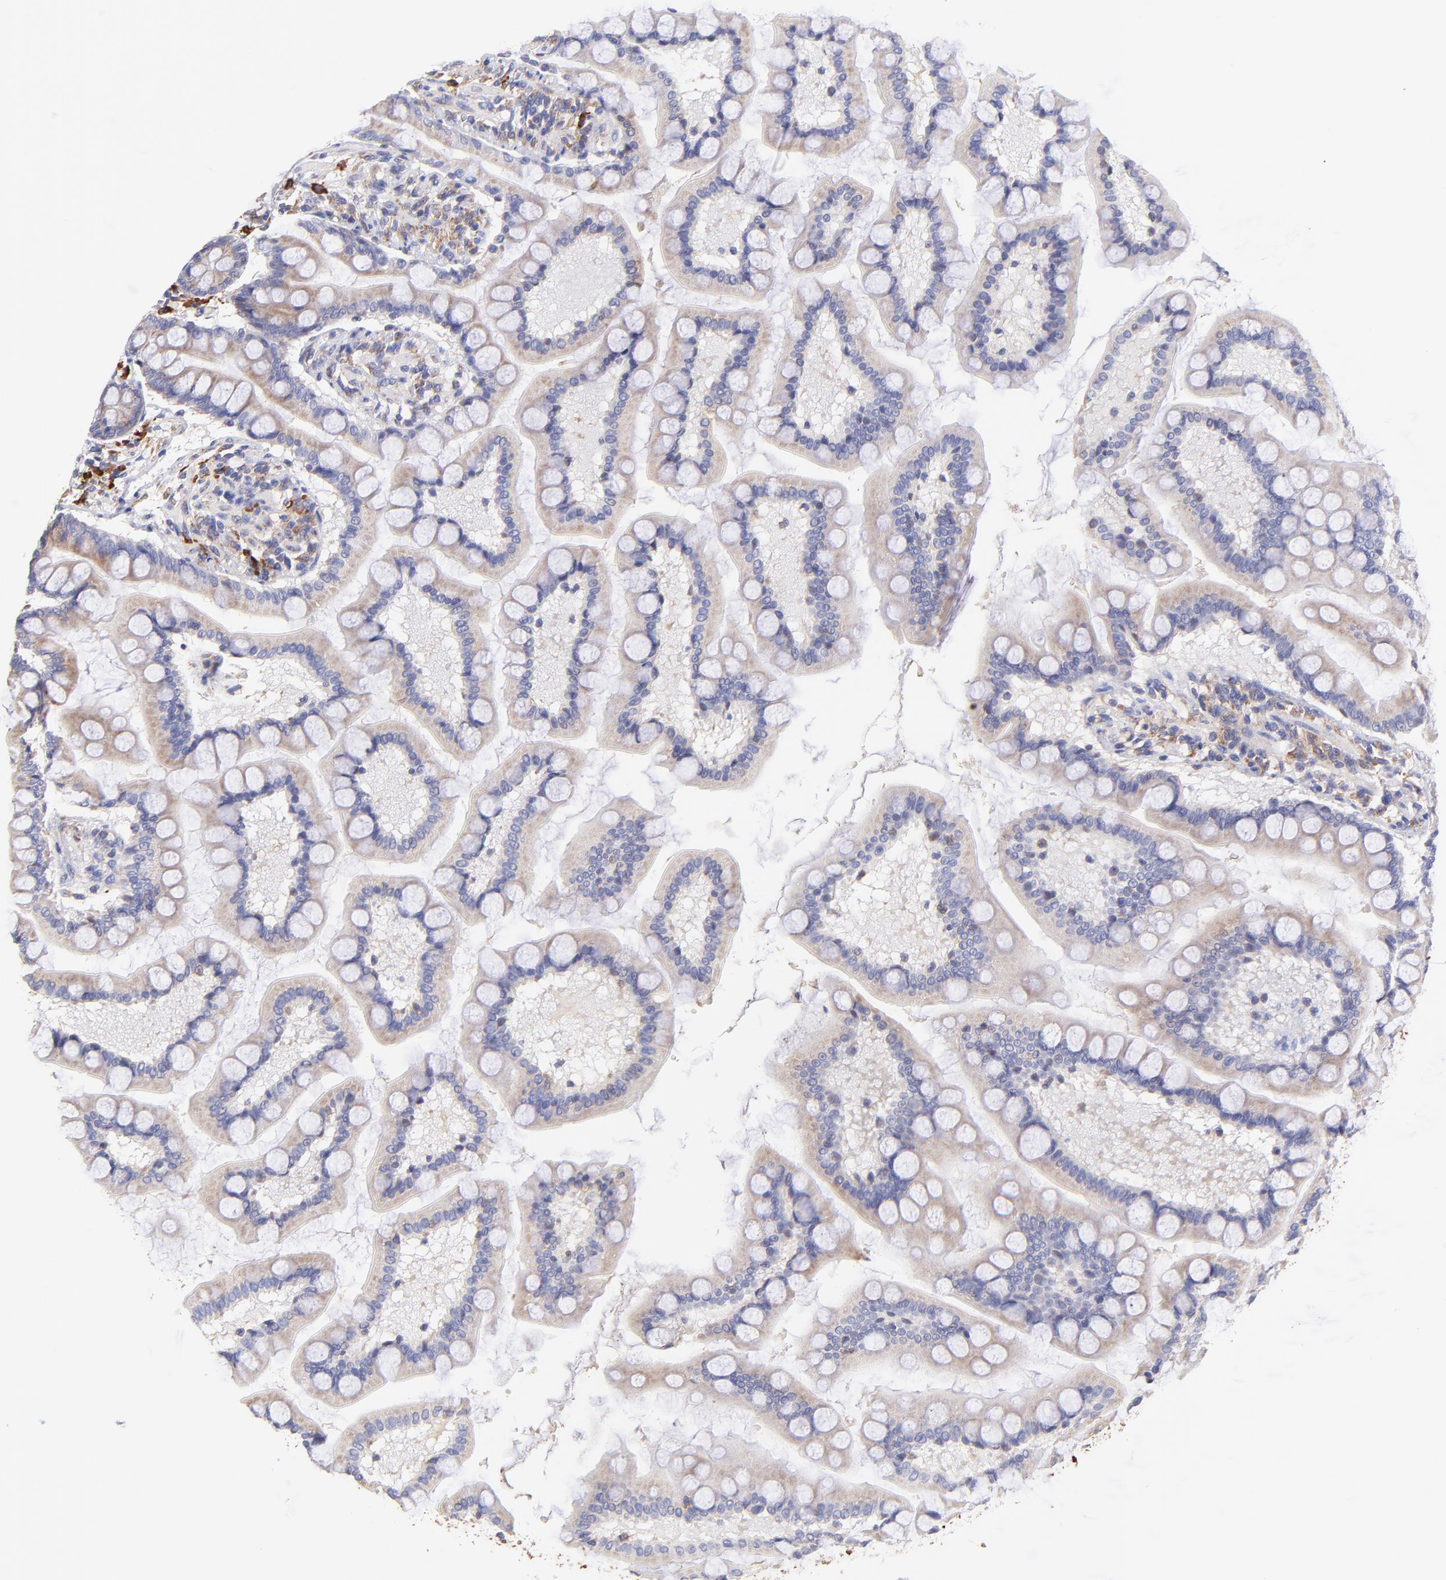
{"staining": {"intensity": "weak", "quantity": ">75%", "location": "cytoplasmic/membranous"}, "tissue": "small intestine", "cell_type": "Glandular cells", "image_type": "normal", "snomed": [{"axis": "morphology", "description": "Normal tissue, NOS"}, {"axis": "topography", "description": "Small intestine"}], "caption": "High-power microscopy captured an immunohistochemistry (IHC) micrograph of unremarkable small intestine, revealing weak cytoplasmic/membranous expression in approximately >75% of glandular cells.", "gene": "PREX1", "patient": {"sex": "male", "age": 41}}